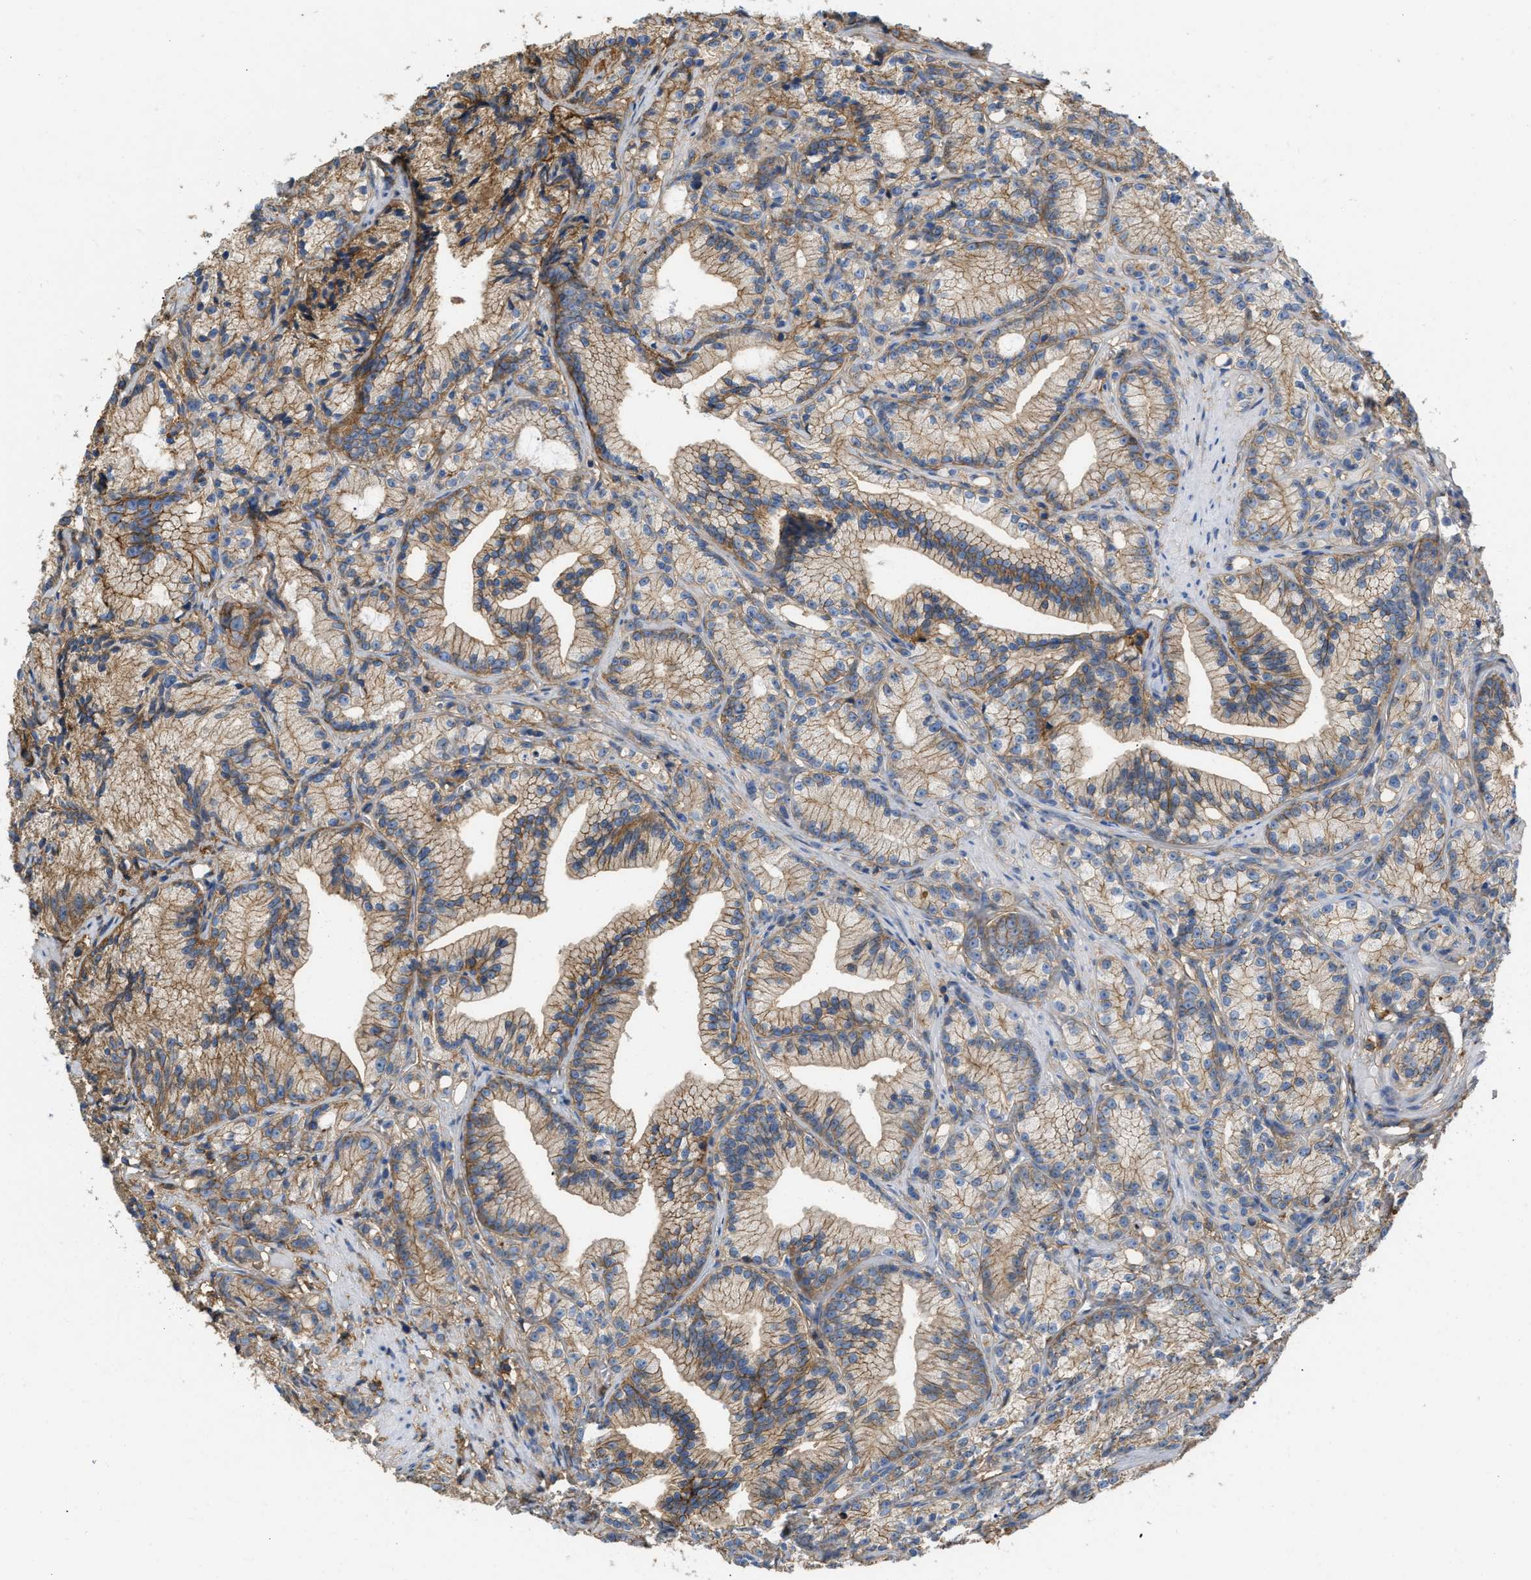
{"staining": {"intensity": "moderate", "quantity": ">75%", "location": "cytoplasmic/membranous"}, "tissue": "prostate cancer", "cell_type": "Tumor cells", "image_type": "cancer", "snomed": [{"axis": "morphology", "description": "Adenocarcinoma, Low grade"}, {"axis": "topography", "description": "Prostate"}], "caption": "The immunohistochemical stain labels moderate cytoplasmic/membranous staining in tumor cells of low-grade adenocarcinoma (prostate) tissue.", "gene": "GNB4", "patient": {"sex": "male", "age": 89}}